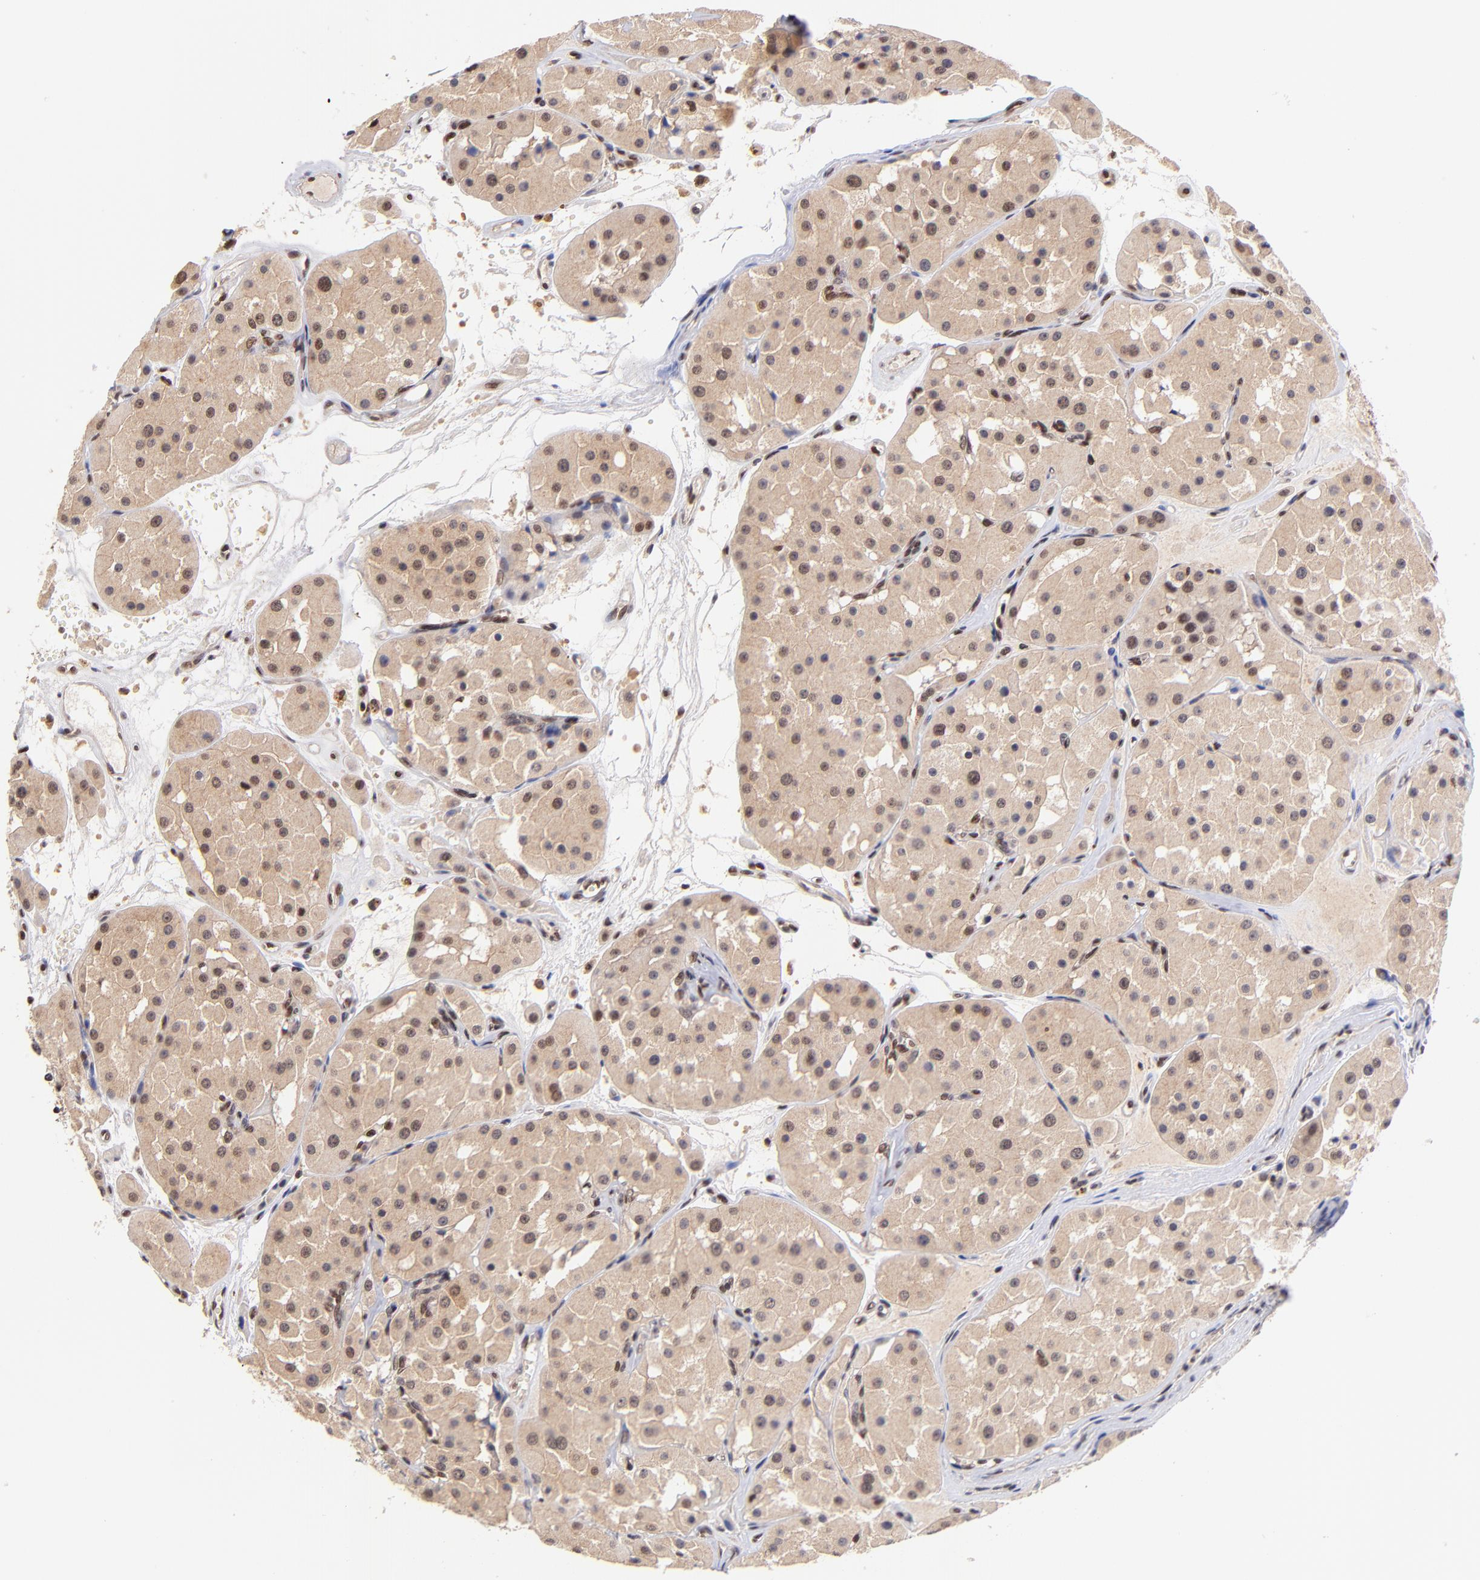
{"staining": {"intensity": "weak", "quantity": ">75%", "location": "cytoplasmic/membranous,nuclear"}, "tissue": "renal cancer", "cell_type": "Tumor cells", "image_type": "cancer", "snomed": [{"axis": "morphology", "description": "Adenocarcinoma, uncertain malignant potential"}, {"axis": "topography", "description": "Kidney"}], "caption": "A brown stain highlights weak cytoplasmic/membranous and nuclear staining of a protein in human adenocarcinoma,  uncertain malignant potential (renal) tumor cells.", "gene": "WDR25", "patient": {"sex": "male", "age": 63}}